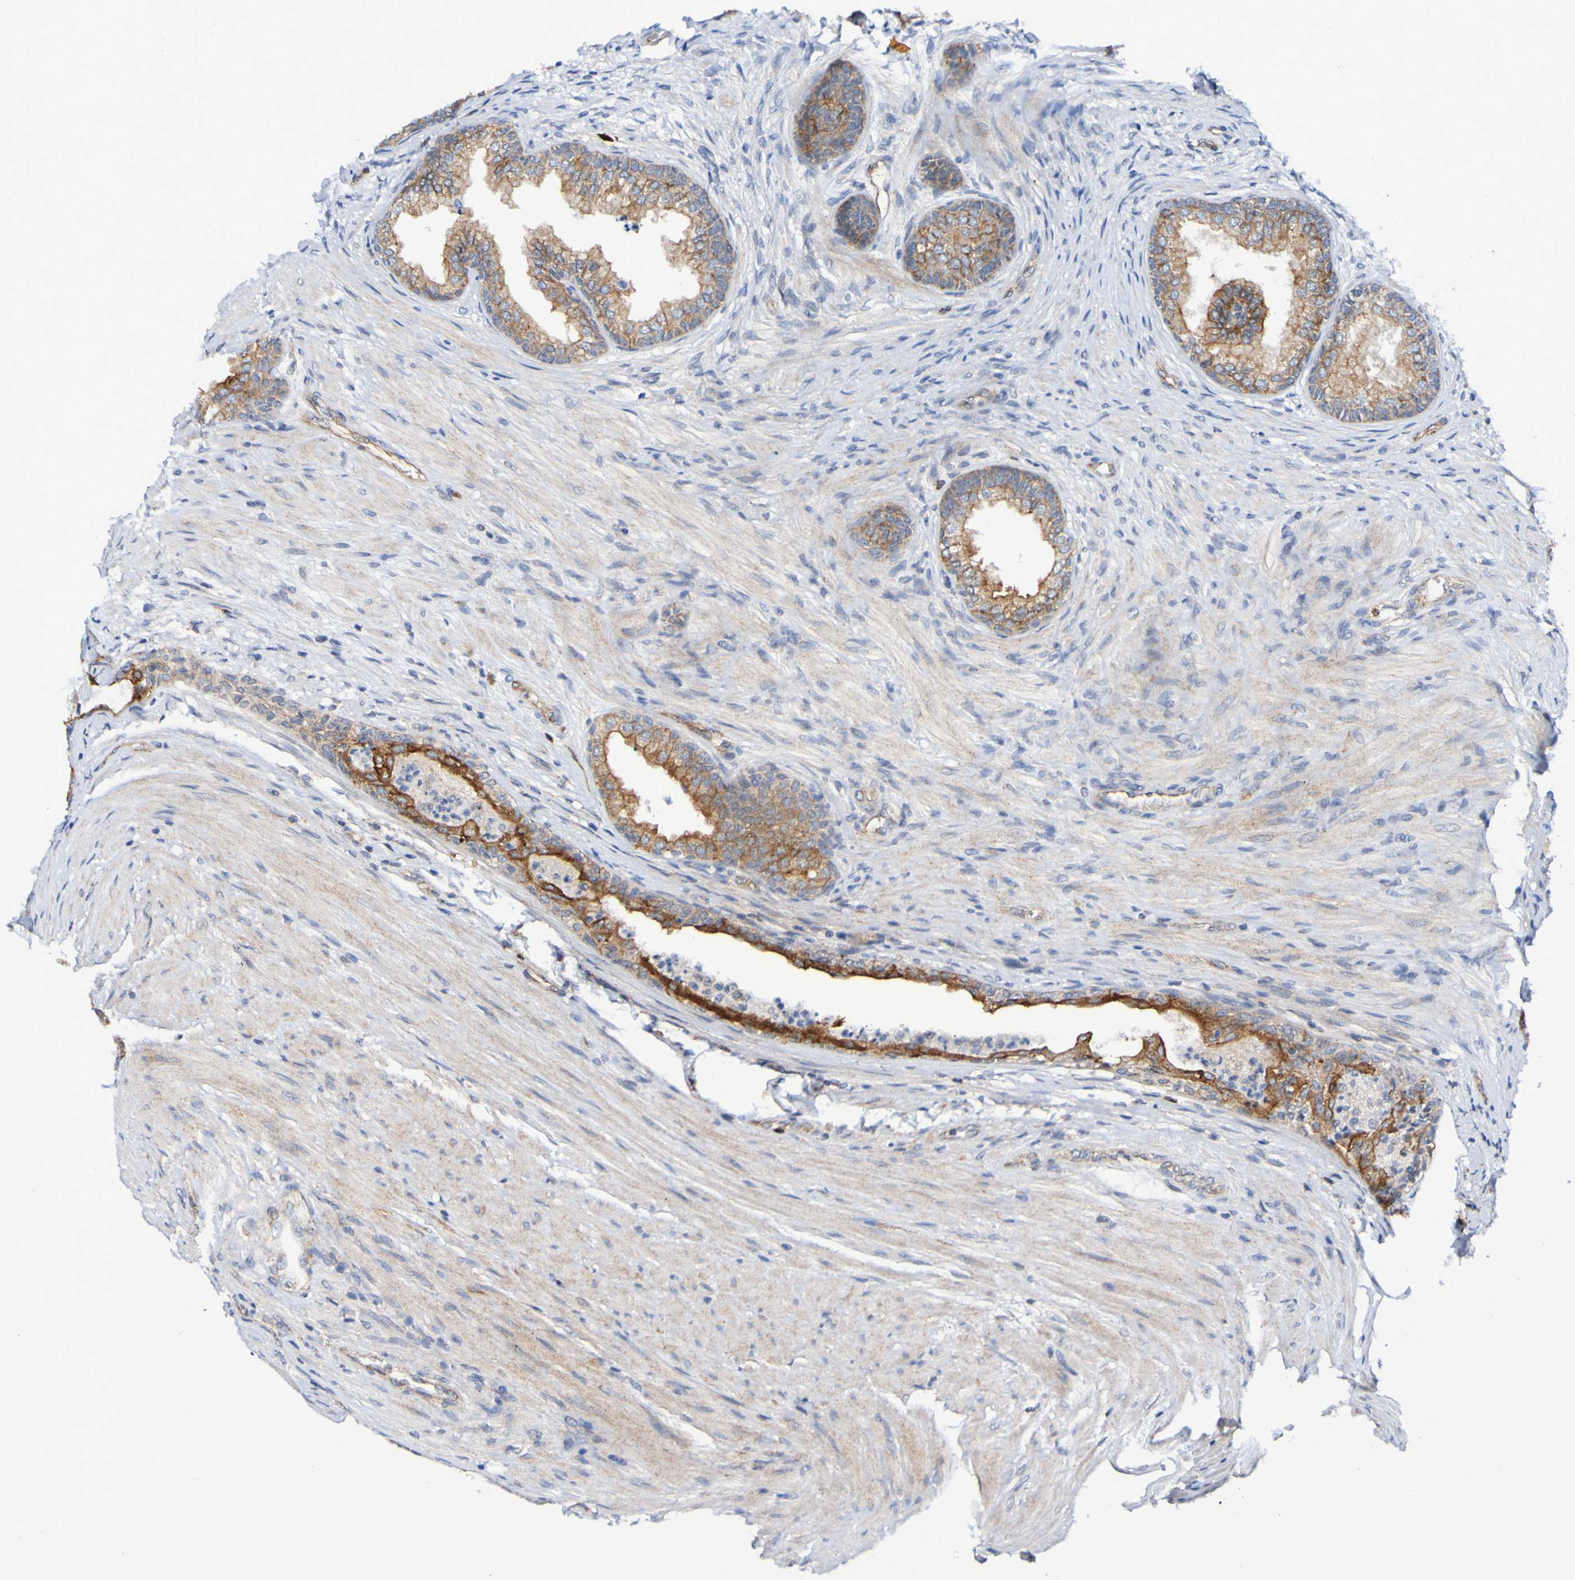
{"staining": {"intensity": "moderate", "quantity": ">75%", "location": "cytoplasmic/membranous"}, "tissue": "prostate", "cell_type": "Glandular cells", "image_type": "normal", "snomed": [{"axis": "morphology", "description": "Normal tissue, NOS"}, {"axis": "topography", "description": "Prostate"}], "caption": "Human prostate stained for a protein (brown) reveals moderate cytoplasmic/membranous positive expression in approximately >75% of glandular cells.", "gene": "GJB1", "patient": {"sex": "male", "age": 76}}